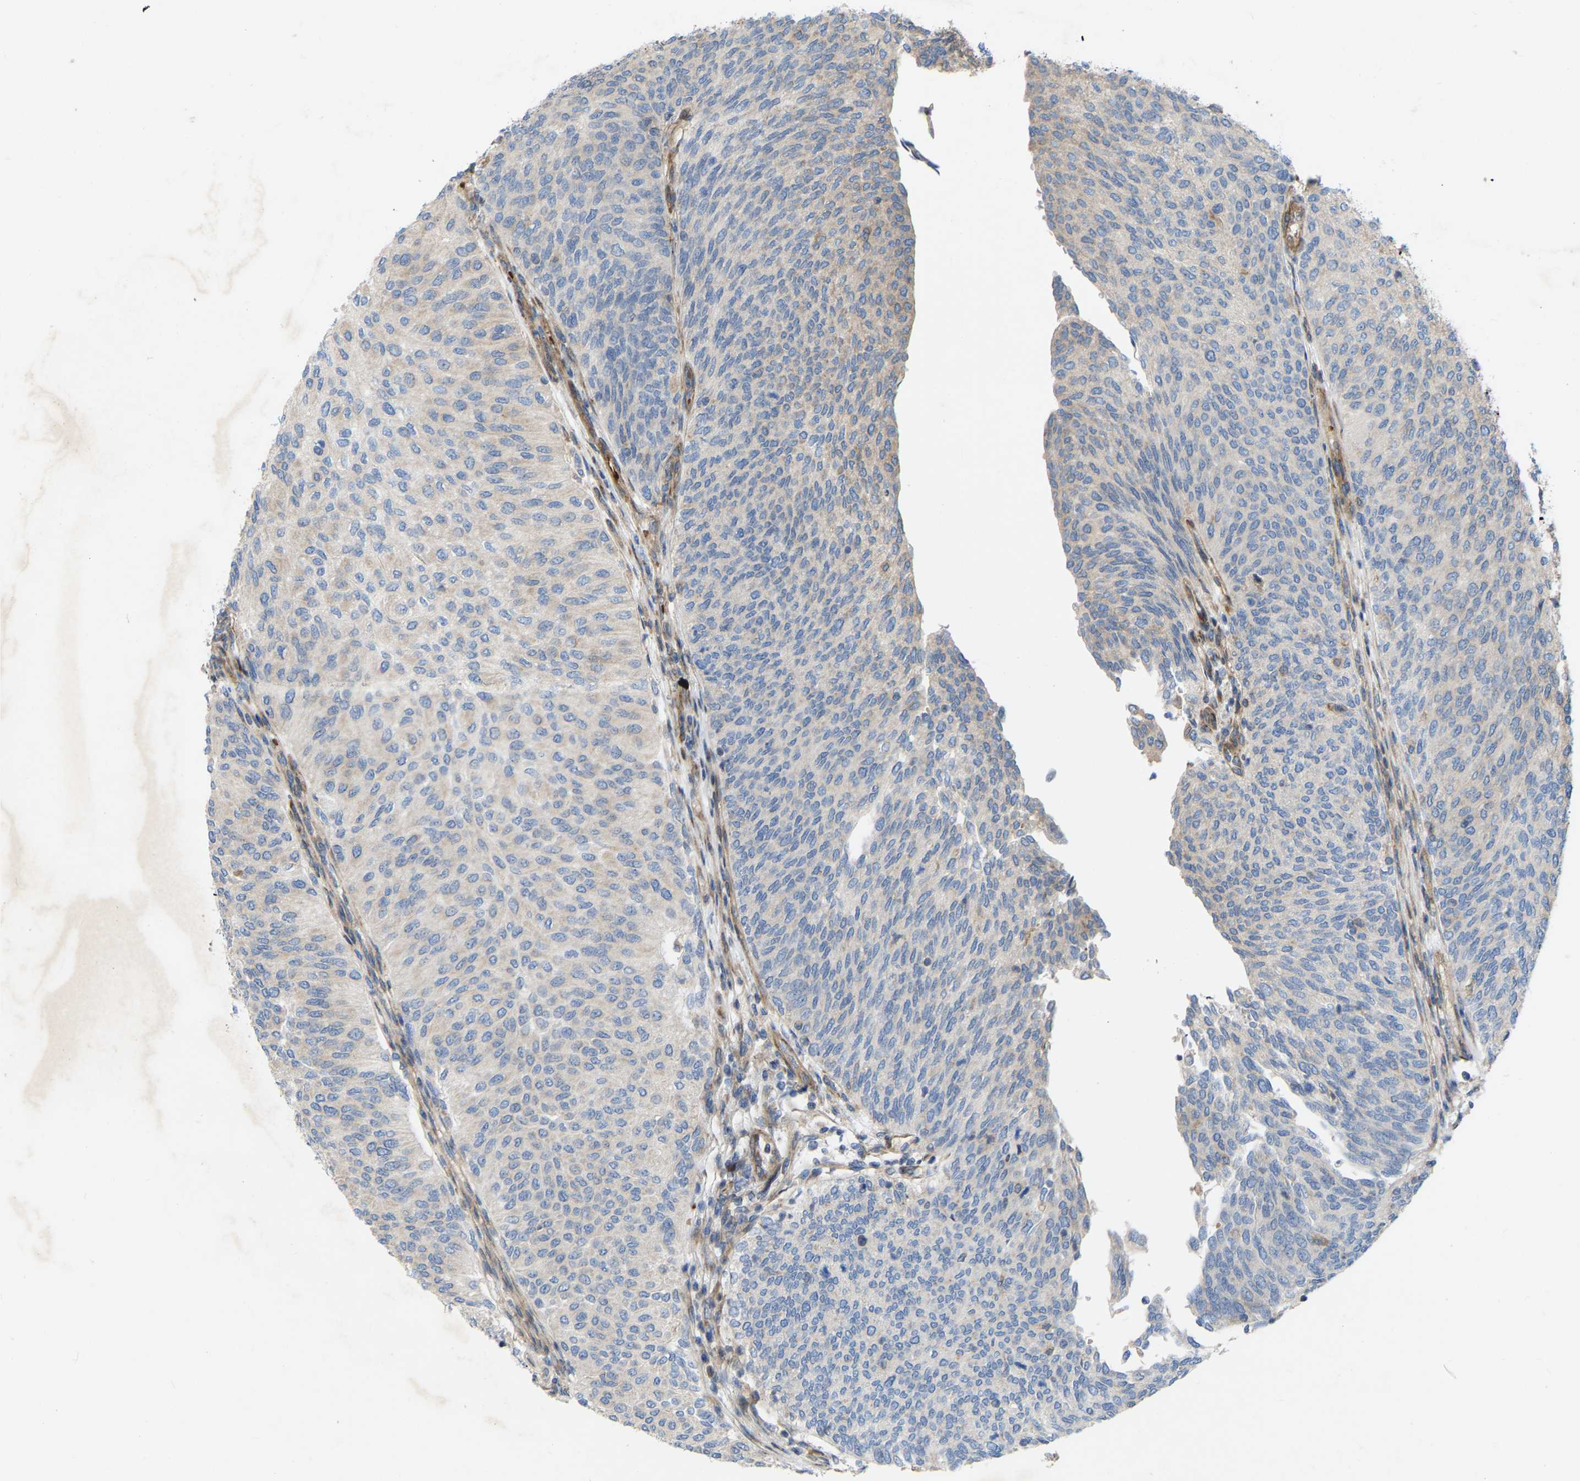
{"staining": {"intensity": "negative", "quantity": "none", "location": "none"}, "tissue": "urothelial cancer", "cell_type": "Tumor cells", "image_type": "cancer", "snomed": [{"axis": "morphology", "description": "Urothelial carcinoma, Low grade"}, {"axis": "topography", "description": "Urinary bladder"}], "caption": "An immunohistochemistry micrograph of urothelial cancer is shown. There is no staining in tumor cells of urothelial cancer.", "gene": "TOR1B", "patient": {"sex": "female", "age": 79}}